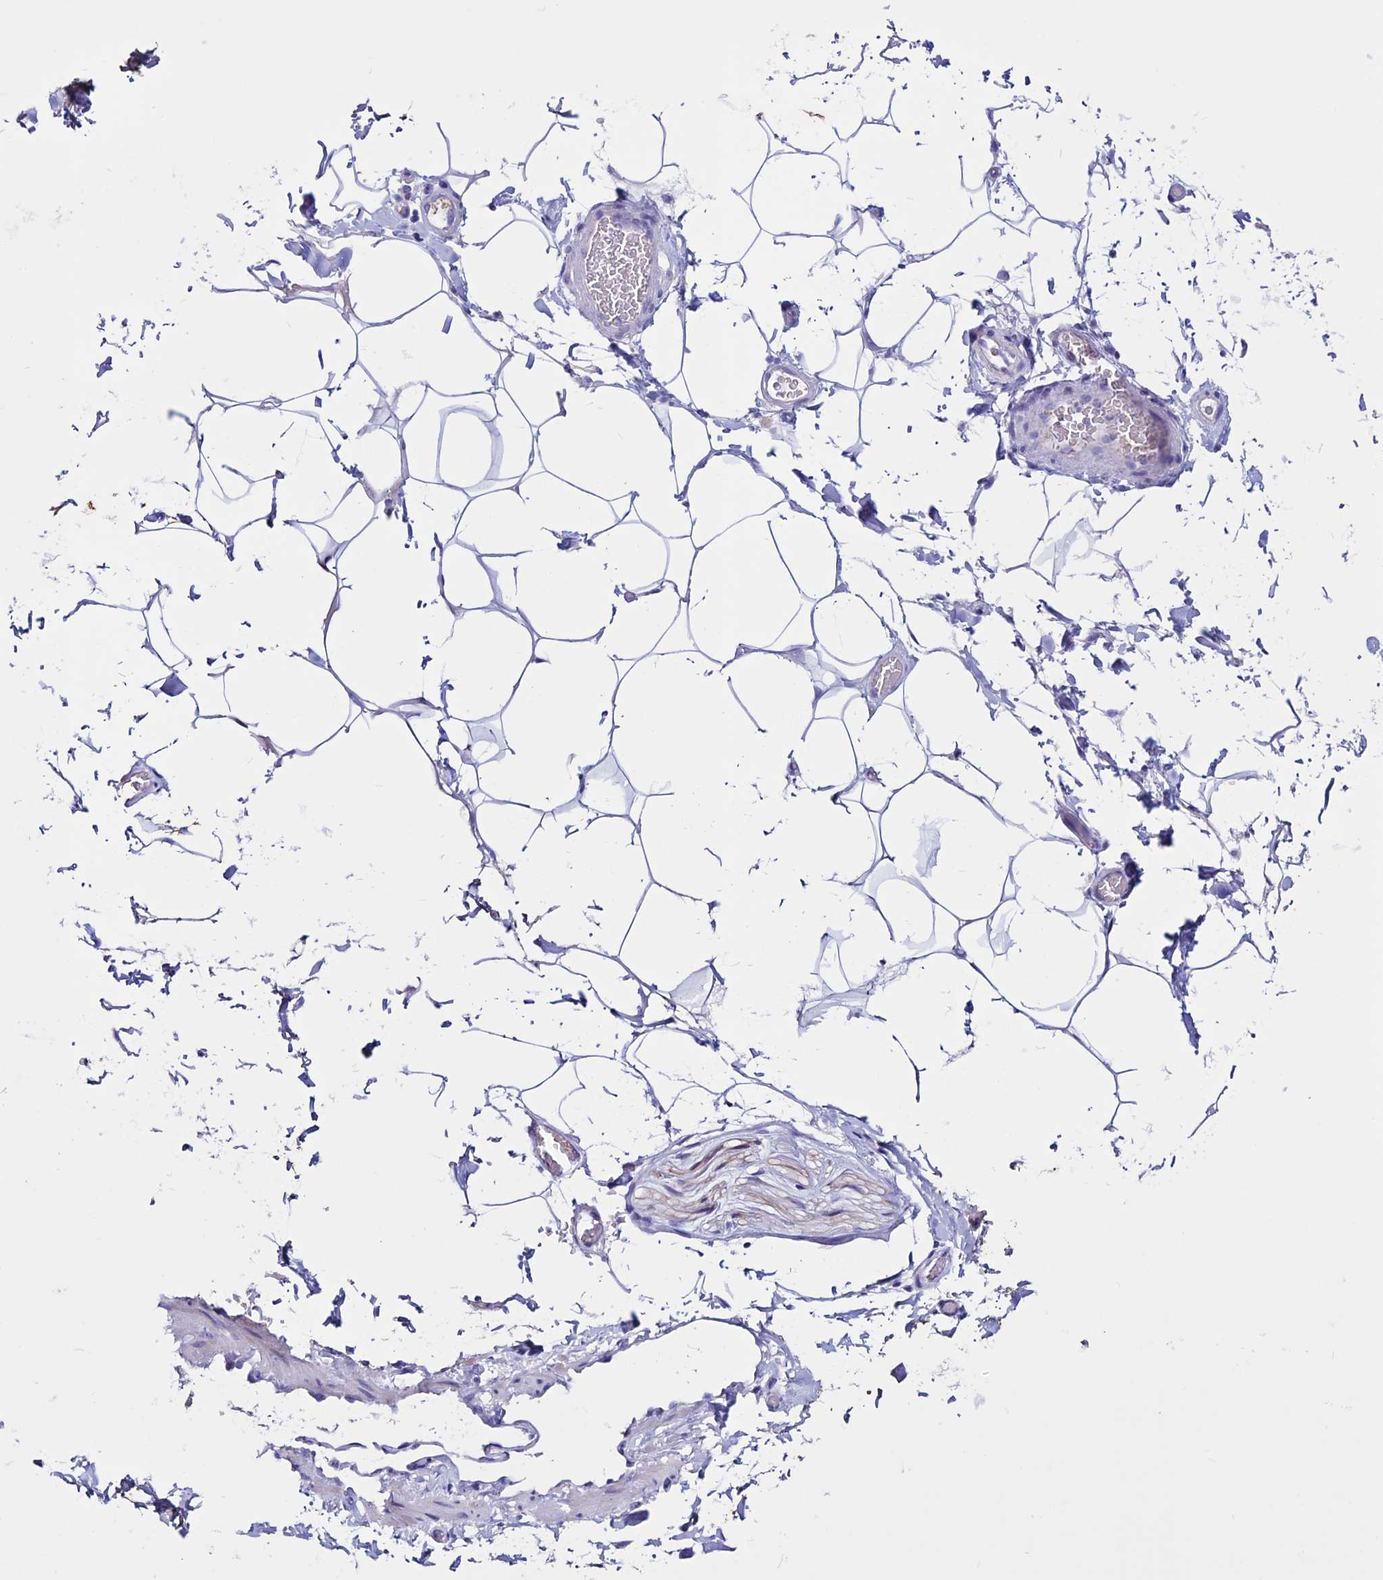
{"staining": {"intensity": "negative", "quantity": "none", "location": "none"}, "tissue": "adipose tissue", "cell_type": "Adipocytes", "image_type": "normal", "snomed": [{"axis": "morphology", "description": "Normal tissue, NOS"}, {"axis": "topography", "description": "Soft tissue"}, {"axis": "topography", "description": "Adipose tissue"}, {"axis": "topography", "description": "Vascular tissue"}, {"axis": "topography", "description": "Peripheral nerve tissue"}], "caption": "The IHC image has no significant positivity in adipocytes of adipose tissue.", "gene": "CLEC2L", "patient": {"sex": "male", "age": 46}}